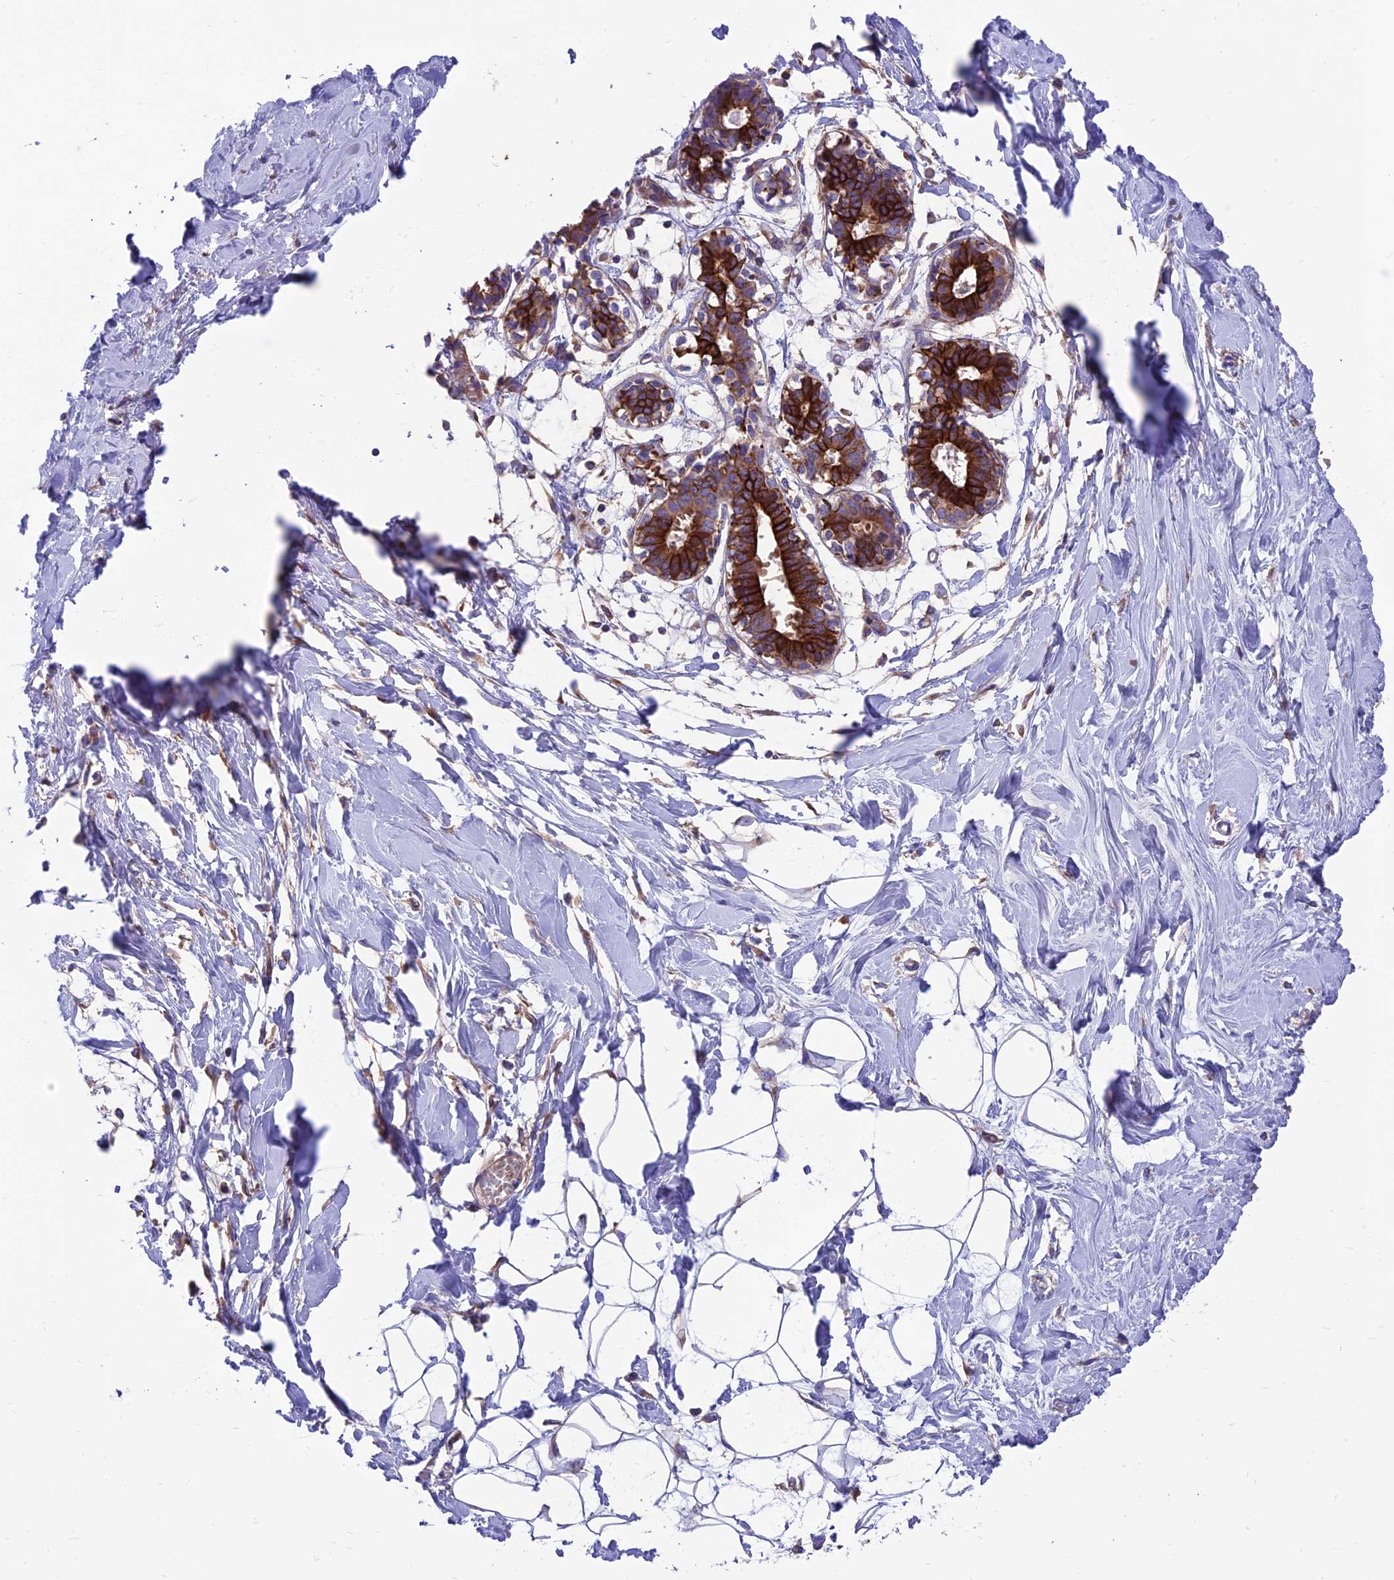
{"staining": {"intensity": "negative", "quantity": "none", "location": "none"}, "tissue": "breast", "cell_type": "Adipocytes", "image_type": "normal", "snomed": [{"axis": "morphology", "description": "Normal tissue, NOS"}, {"axis": "topography", "description": "Breast"}], "caption": "Immunohistochemical staining of normal human breast displays no significant staining in adipocytes. Brightfield microscopy of immunohistochemistry stained with DAB (brown) and hematoxylin (blue), captured at high magnification.", "gene": "VPS16", "patient": {"sex": "female", "age": 27}}